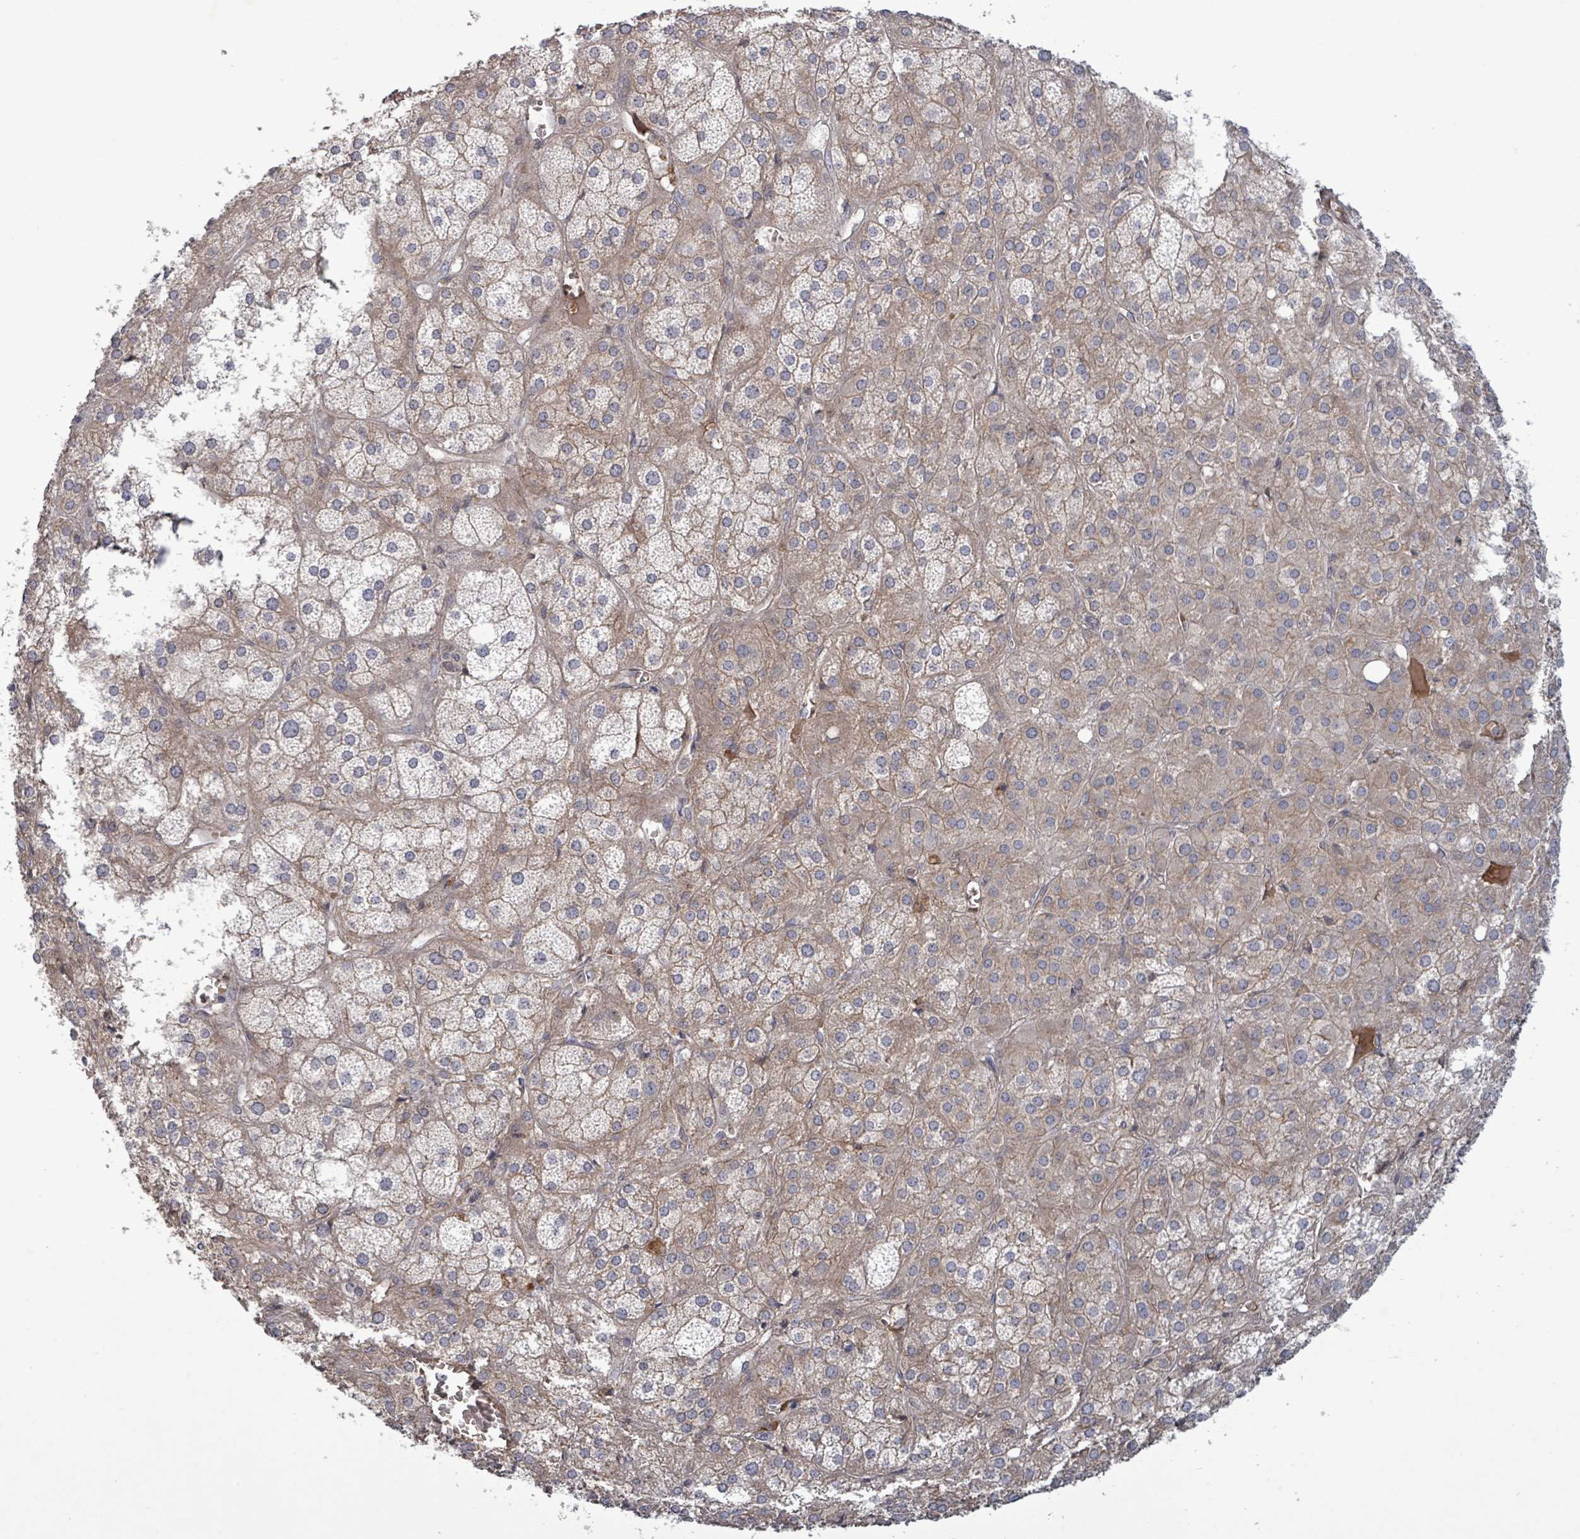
{"staining": {"intensity": "negative", "quantity": "none", "location": "none"}, "tissue": "adrenal gland", "cell_type": "Glandular cells", "image_type": "normal", "snomed": [{"axis": "morphology", "description": "Normal tissue, NOS"}, {"axis": "topography", "description": "Adrenal gland"}], "caption": "Immunohistochemistry histopathology image of normal adrenal gland: human adrenal gland stained with DAB (3,3'-diaminobenzidine) displays no significant protein expression in glandular cells.", "gene": "GRM8", "patient": {"sex": "female", "age": 61}}